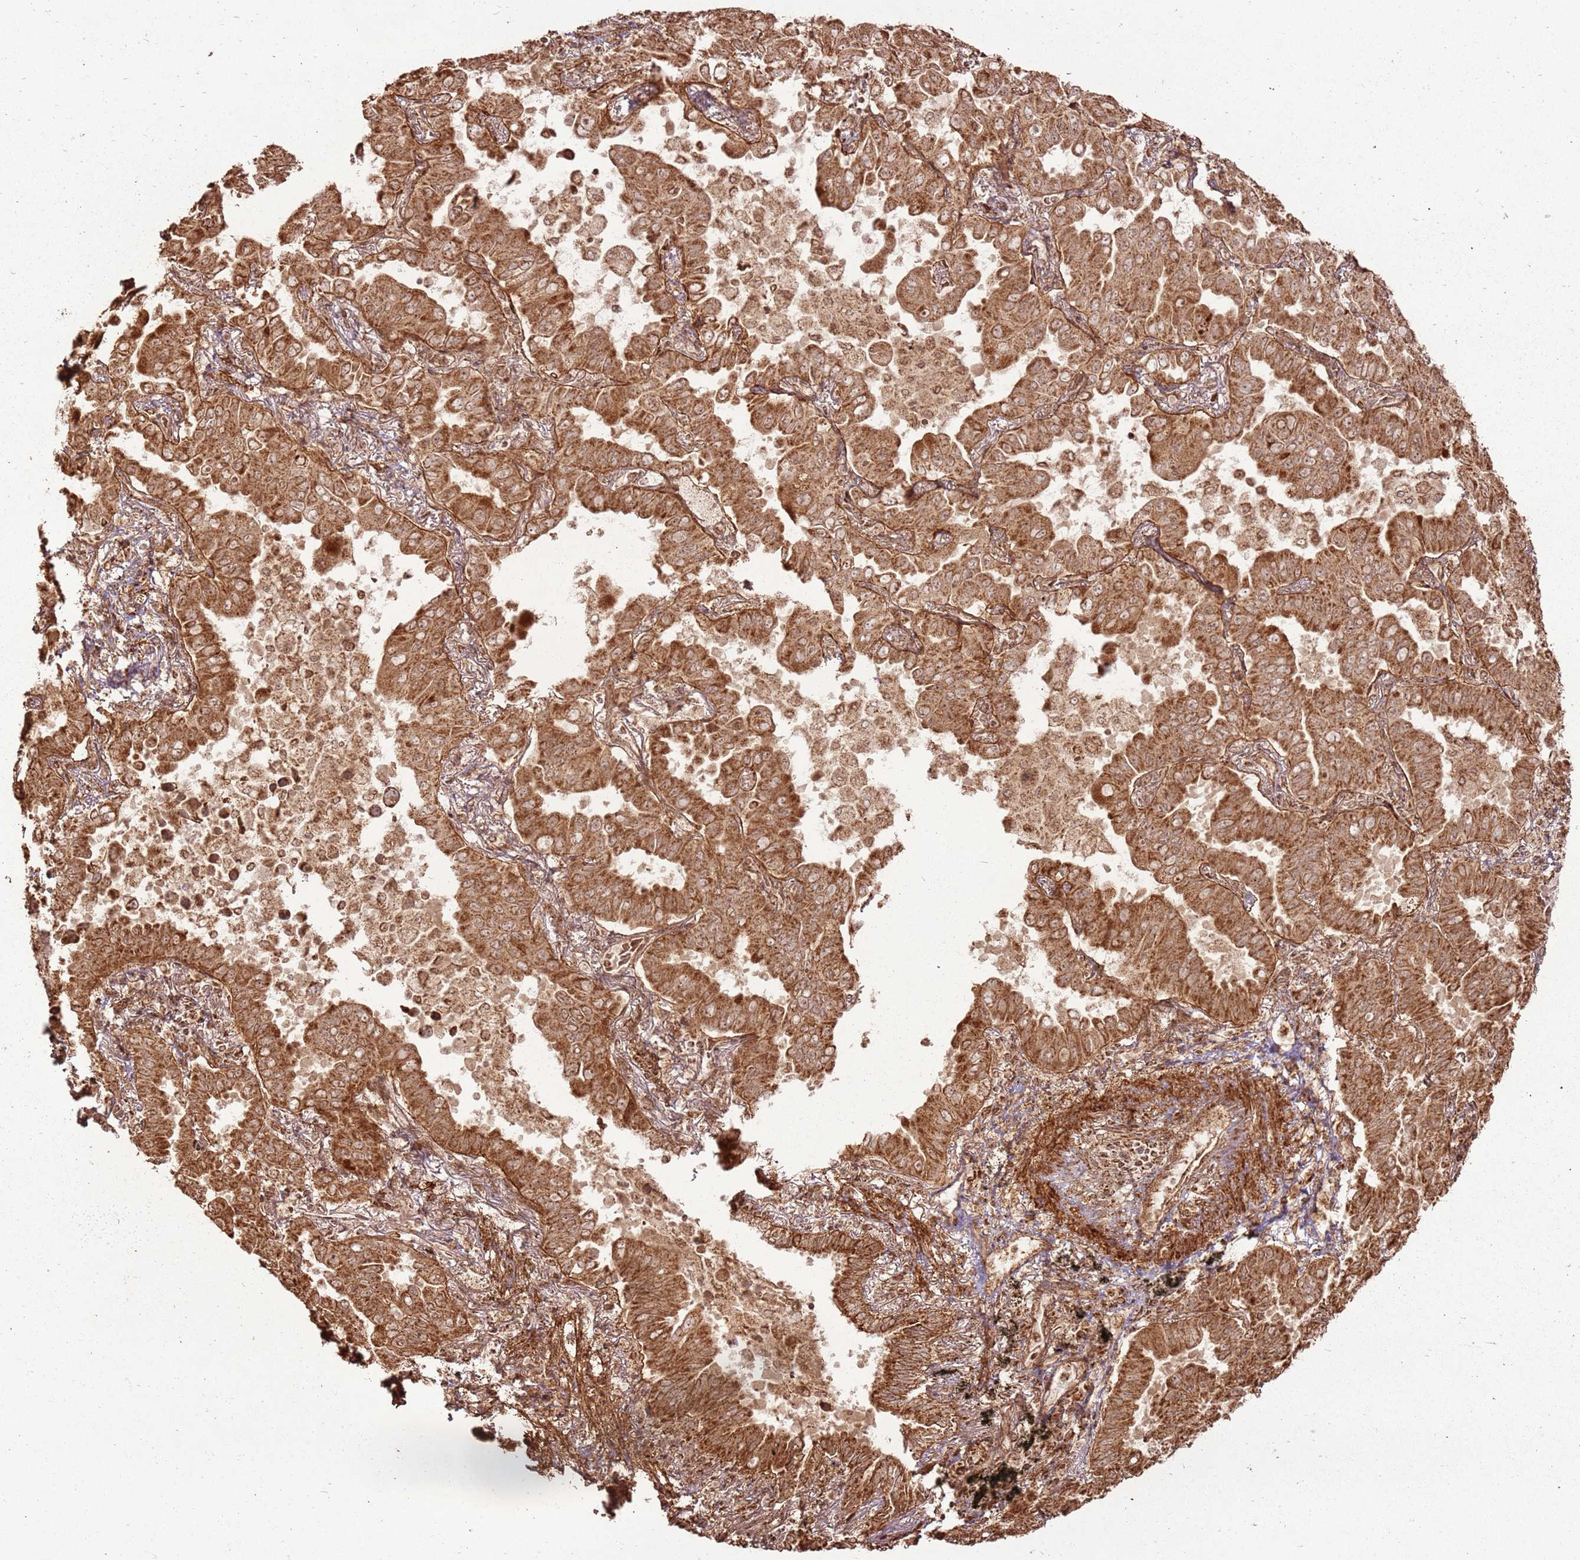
{"staining": {"intensity": "moderate", "quantity": ">75%", "location": "cytoplasmic/membranous,nuclear"}, "tissue": "lung cancer", "cell_type": "Tumor cells", "image_type": "cancer", "snomed": [{"axis": "morphology", "description": "Adenocarcinoma, NOS"}, {"axis": "topography", "description": "Lung"}], "caption": "Lung cancer (adenocarcinoma) tissue demonstrates moderate cytoplasmic/membranous and nuclear staining in about >75% of tumor cells", "gene": "MRPS6", "patient": {"sex": "male", "age": 64}}